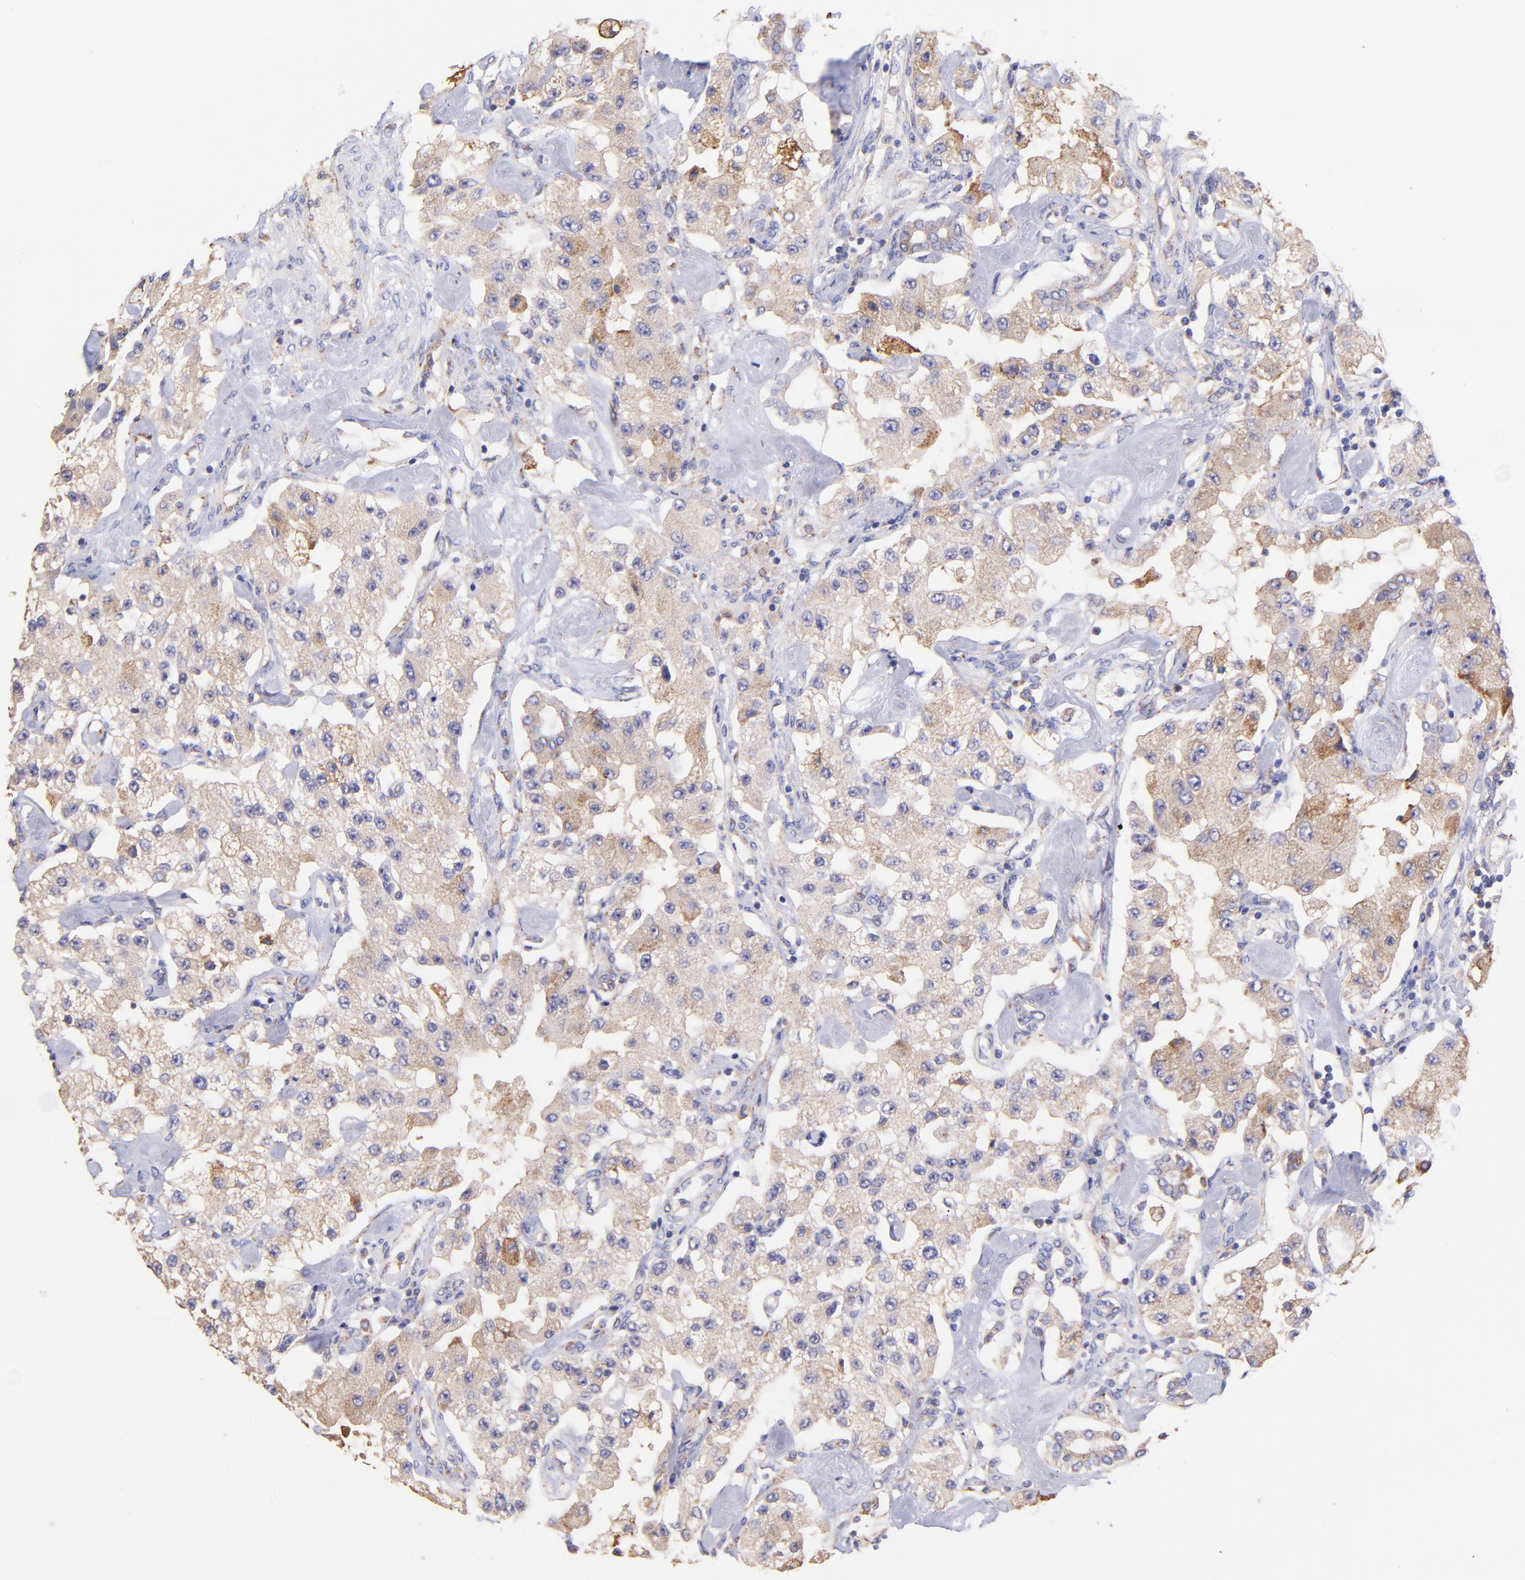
{"staining": {"intensity": "weak", "quantity": ">75%", "location": "cytoplasmic/membranous"}, "tissue": "carcinoid", "cell_type": "Tumor cells", "image_type": "cancer", "snomed": [{"axis": "morphology", "description": "Carcinoid, malignant, NOS"}, {"axis": "topography", "description": "Pancreas"}], "caption": "Human carcinoid stained with a brown dye demonstrates weak cytoplasmic/membranous positive staining in approximately >75% of tumor cells.", "gene": "PREX1", "patient": {"sex": "male", "age": 41}}